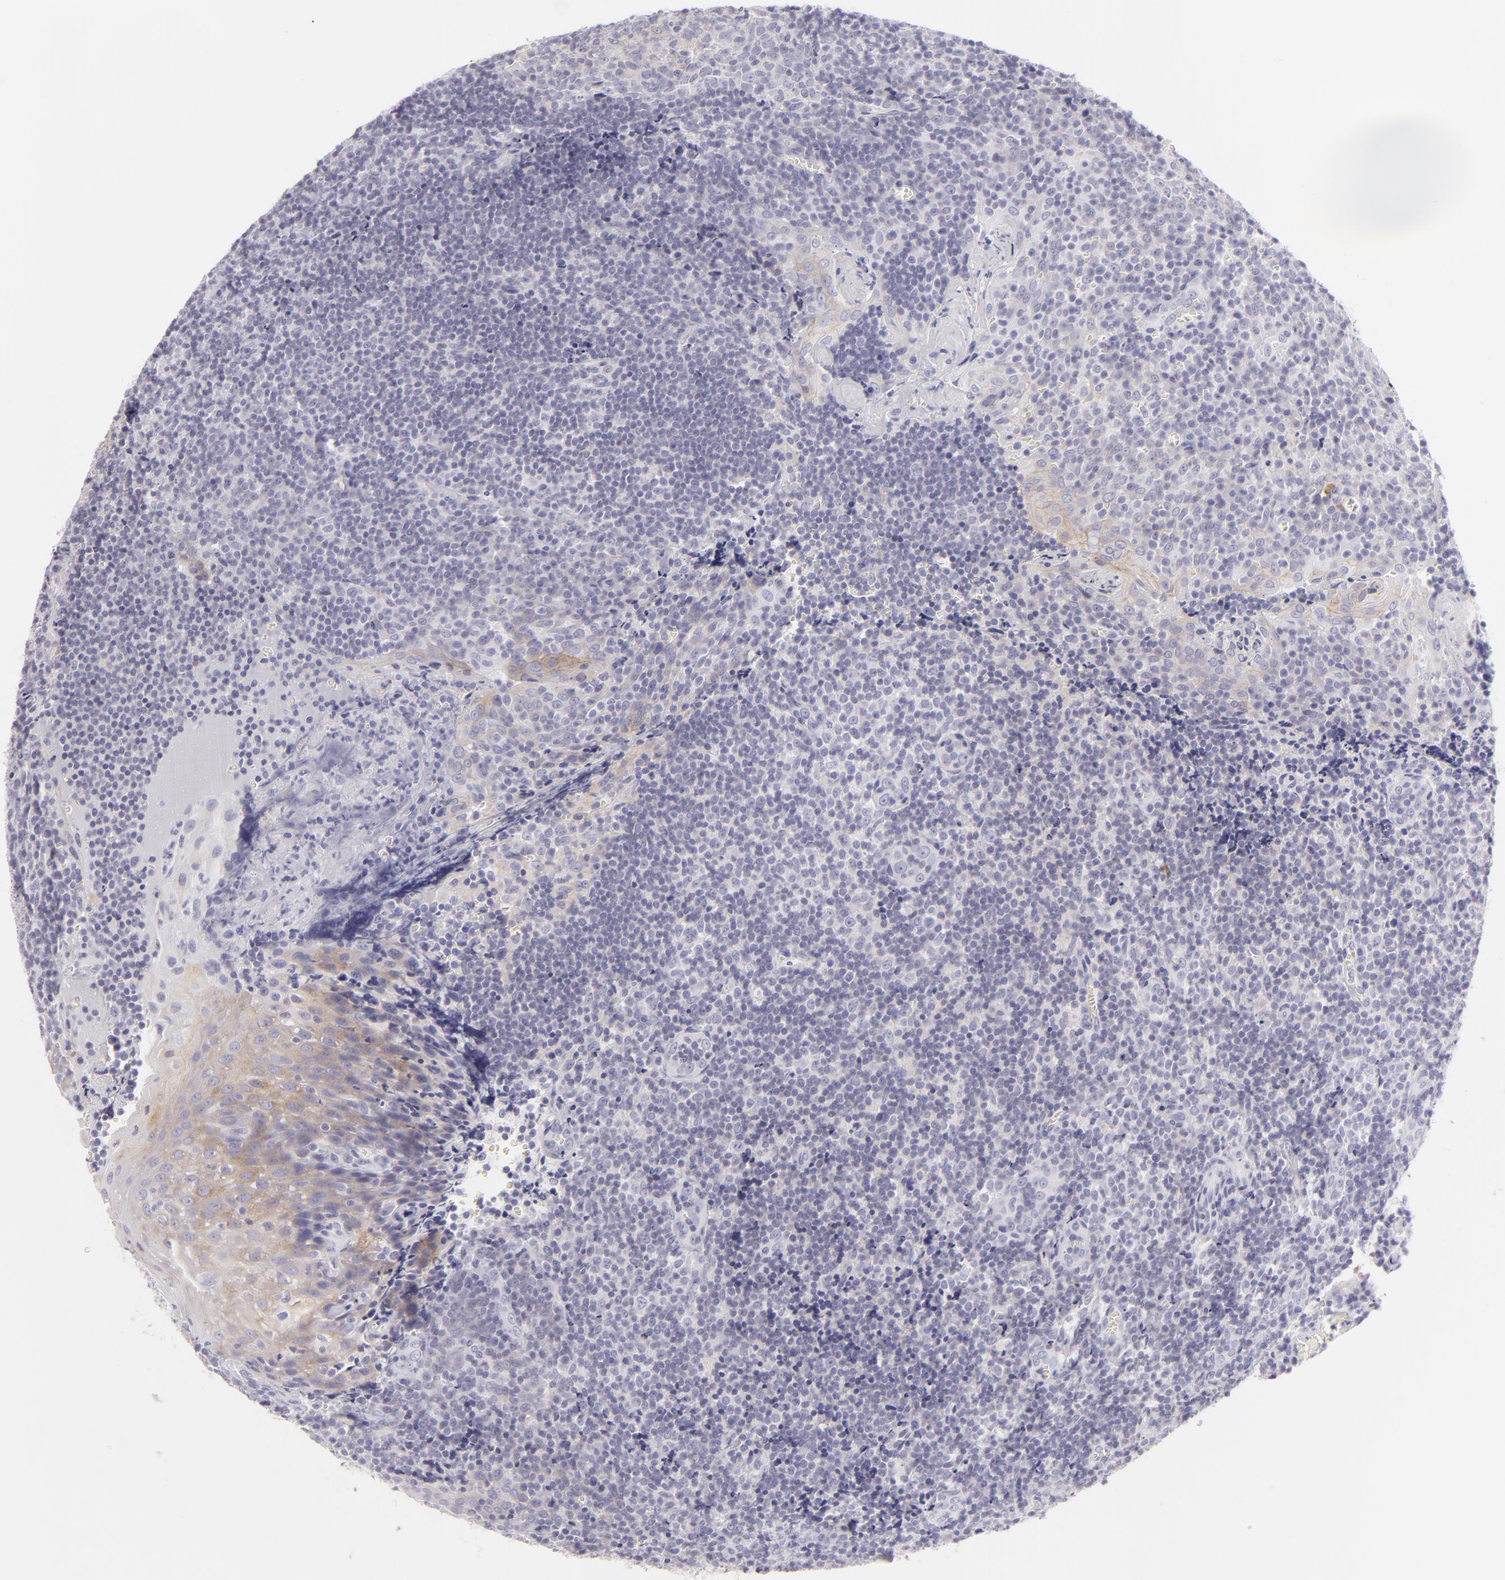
{"staining": {"intensity": "weak", "quantity": "25%-75%", "location": "cytoplasmic/membranous"}, "tissue": "tonsil", "cell_type": "Germinal center cells", "image_type": "normal", "snomed": [{"axis": "morphology", "description": "Normal tissue, NOS"}, {"axis": "topography", "description": "Tonsil"}], "caption": "IHC of normal human tonsil reveals low levels of weak cytoplasmic/membranous expression in about 25%-75% of germinal center cells.", "gene": "DLG4", "patient": {"sex": "male", "age": 20}}